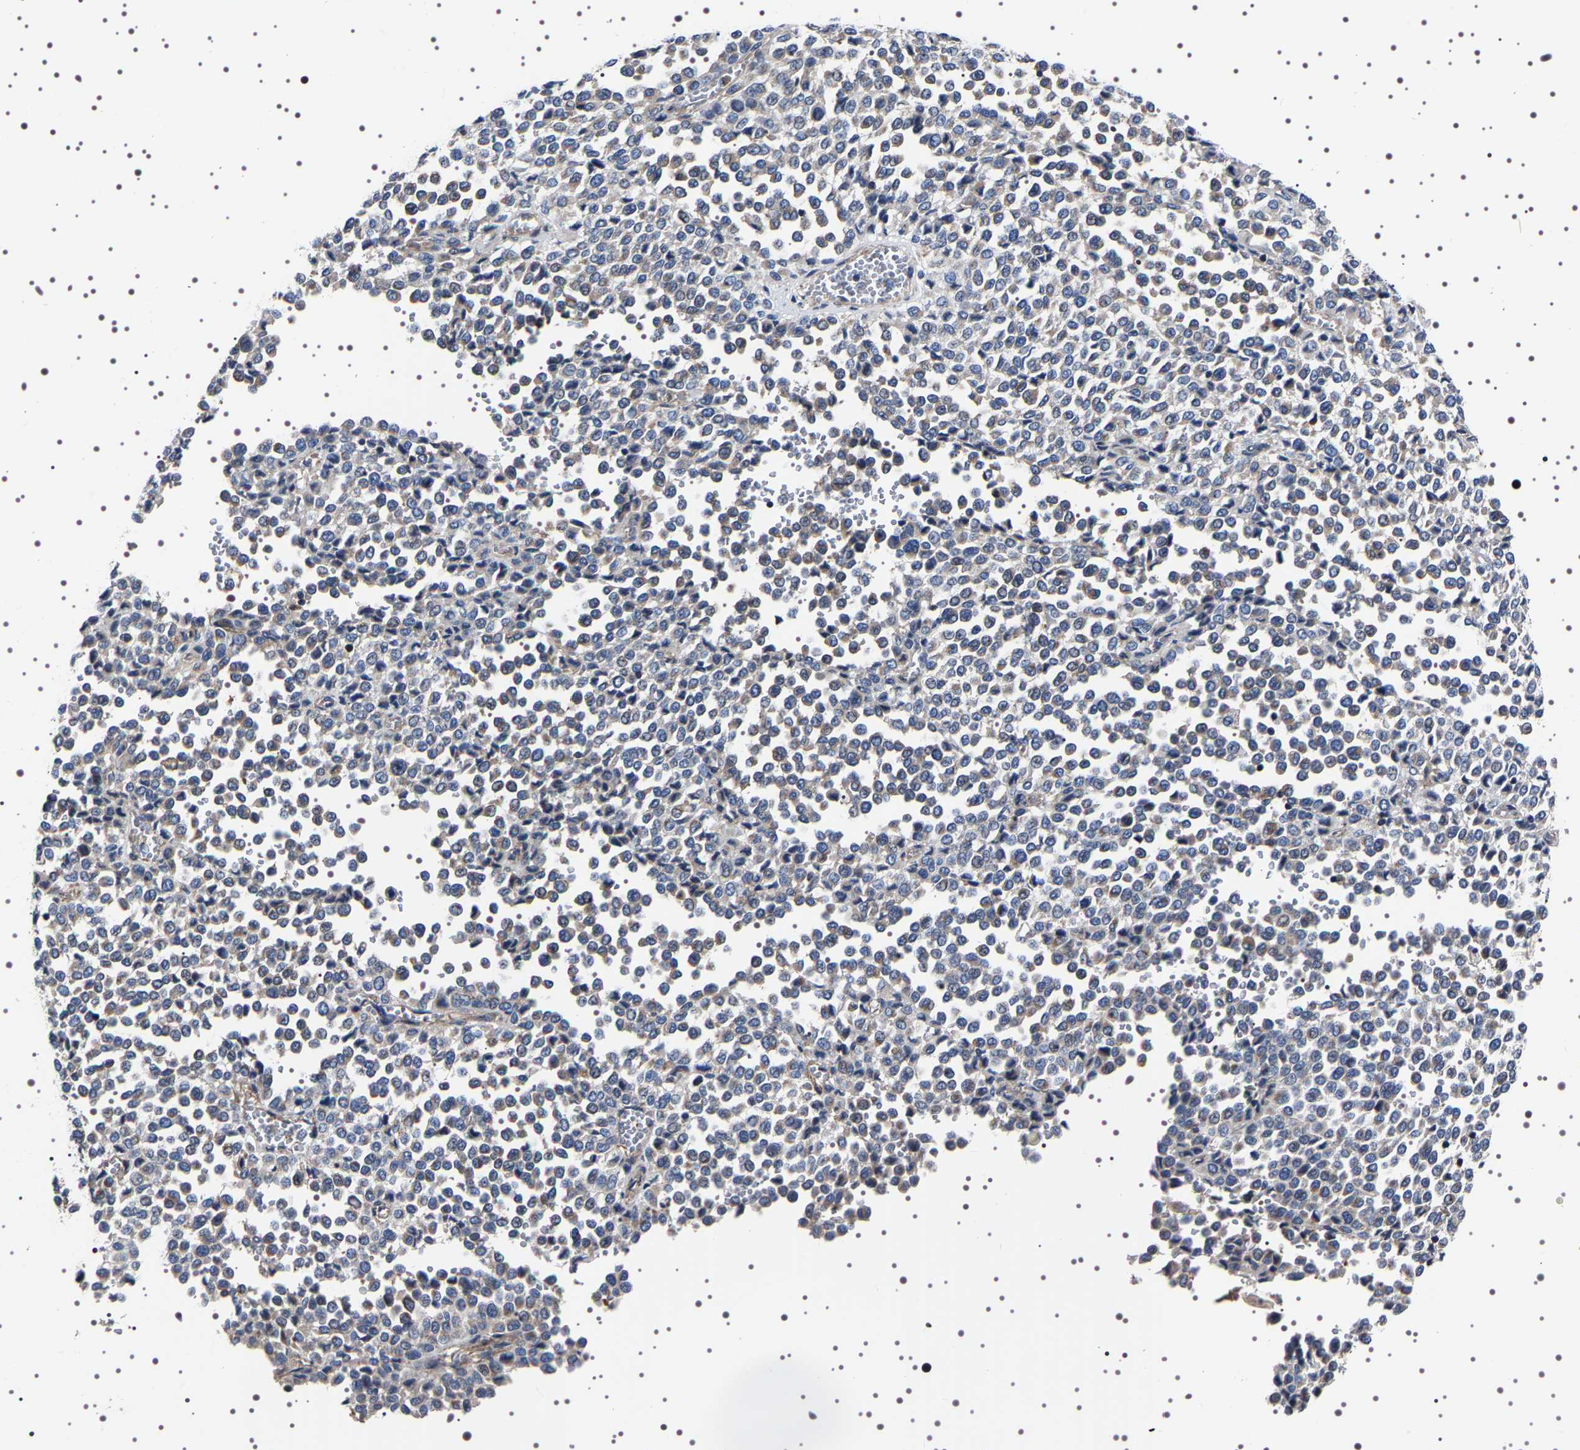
{"staining": {"intensity": "negative", "quantity": "none", "location": "none"}, "tissue": "melanoma", "cell_type": "Tumor cells", "image_type": "cancer", "snomed": [{"axis": "morphology", "description": "Malignant melanoma, Metastatic site"}, {"axis": "topography", "description": "Pancreas"}], "caption": "Immunohistochemistry image of malignant melanoma (metastatic site) stained for a protein (brown), which shows no expression in tumor cells. Brightfield microscopy of immunohistochemistry (IHC) stained with DAB (brown) and hematoxylin (blue), captured at high magnification.", "gene": "WDR1", "patient": {"sex": "female", "age": 30}}